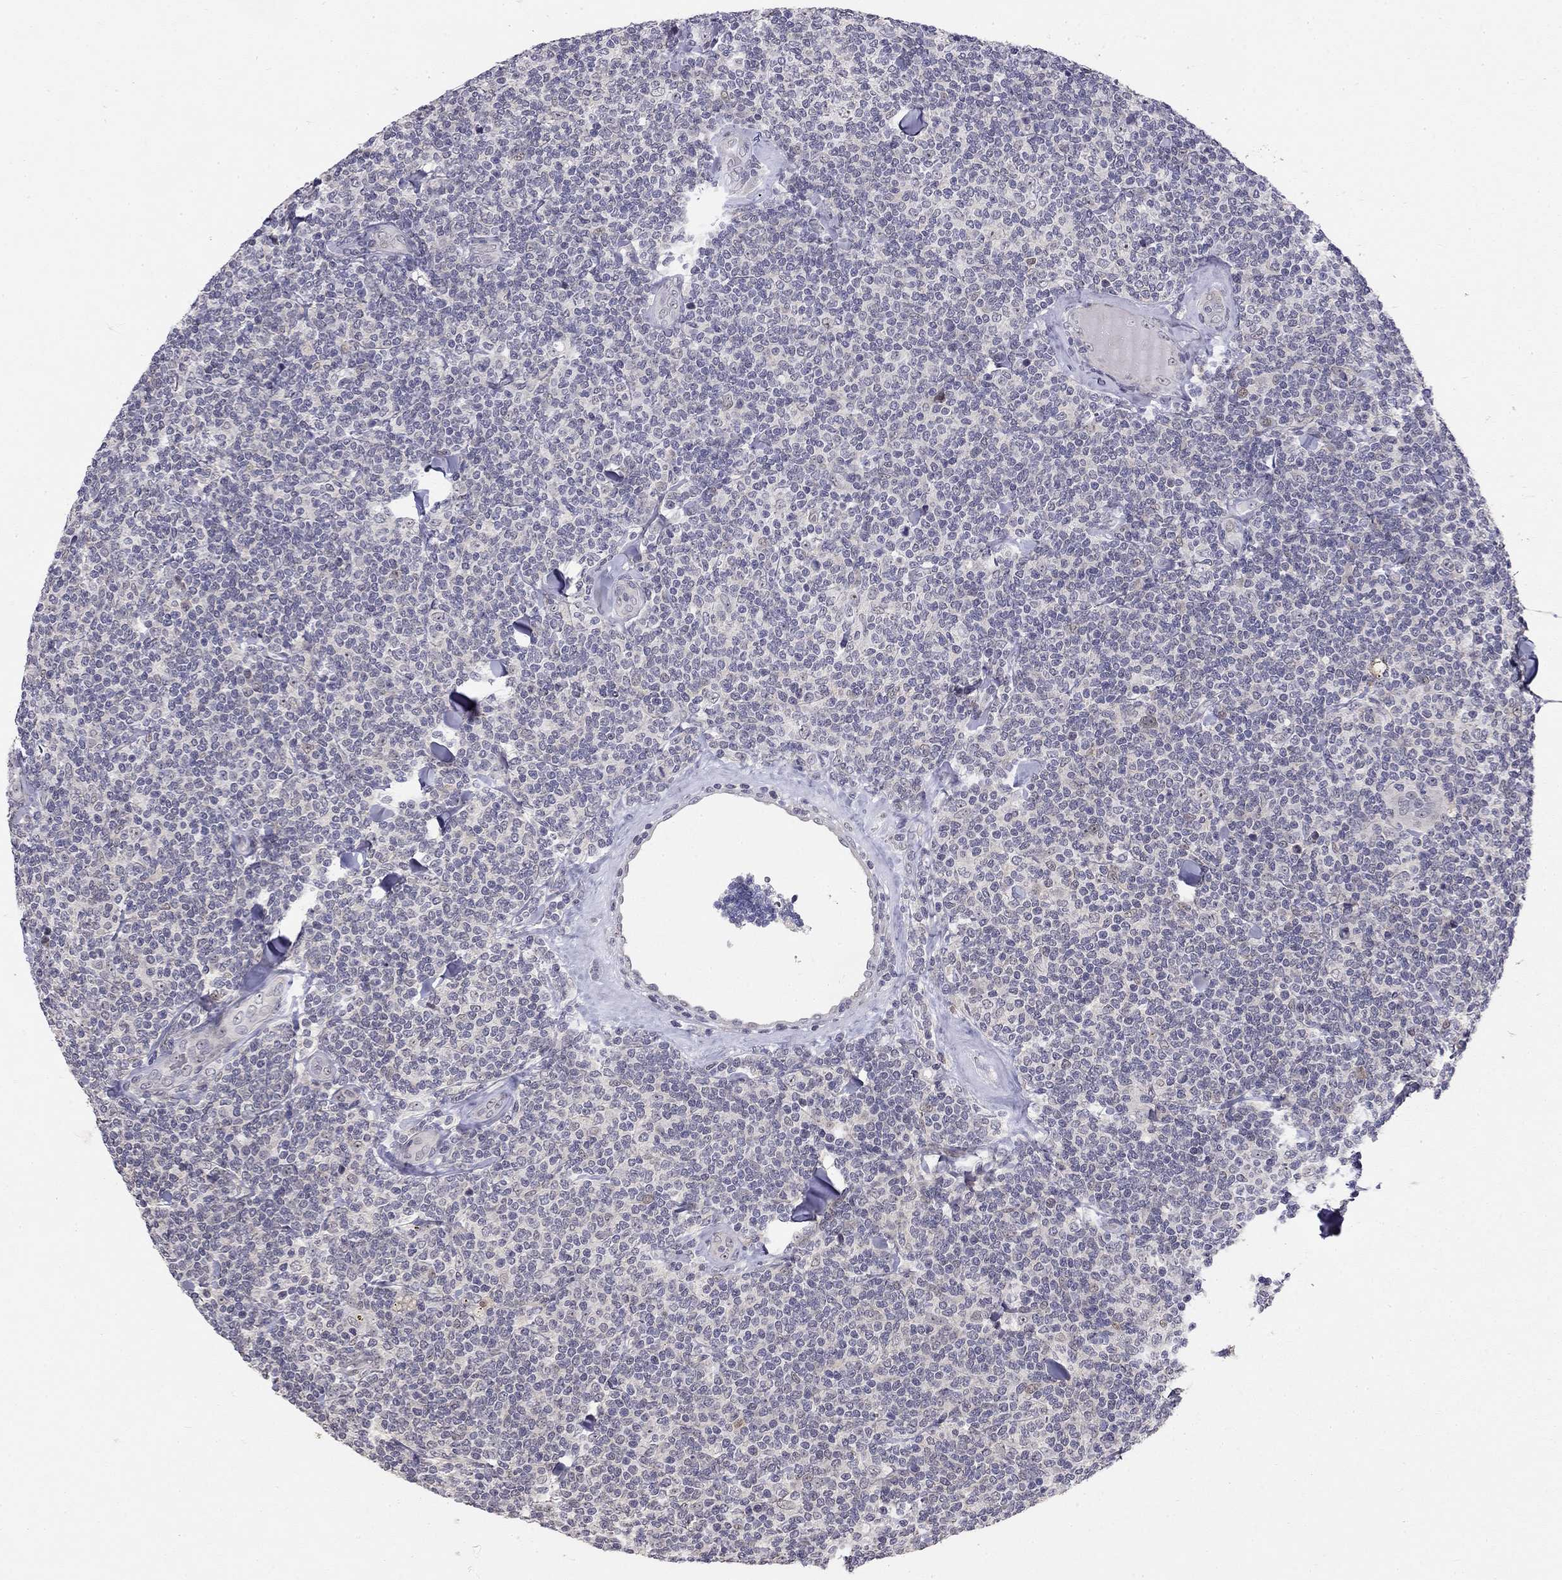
{"staining": {"intensity": "negative", "quantity": "none", "location": "none"}, "tissue": "lymphoma", "cell_type": "Tumor cells", "image_type": "cancer", "snomed": [{"axis": "morphology", "description": "Malignant lymphoma, non-Hodgkin's type, Low grade"}, {"axis": "topography", "description": "Lymph node"}], "caption": "Lymphoma was stained to show a protein in brown. There is no significant staining in tumor cells. The staining was performed using DAB to visualize the protein expression in brown, while the nuclei were stained in blue with hematoxylin (Magnification: 20x).", "gene": "STXBP6", "patient": {"sex": "female", "age": 56}}